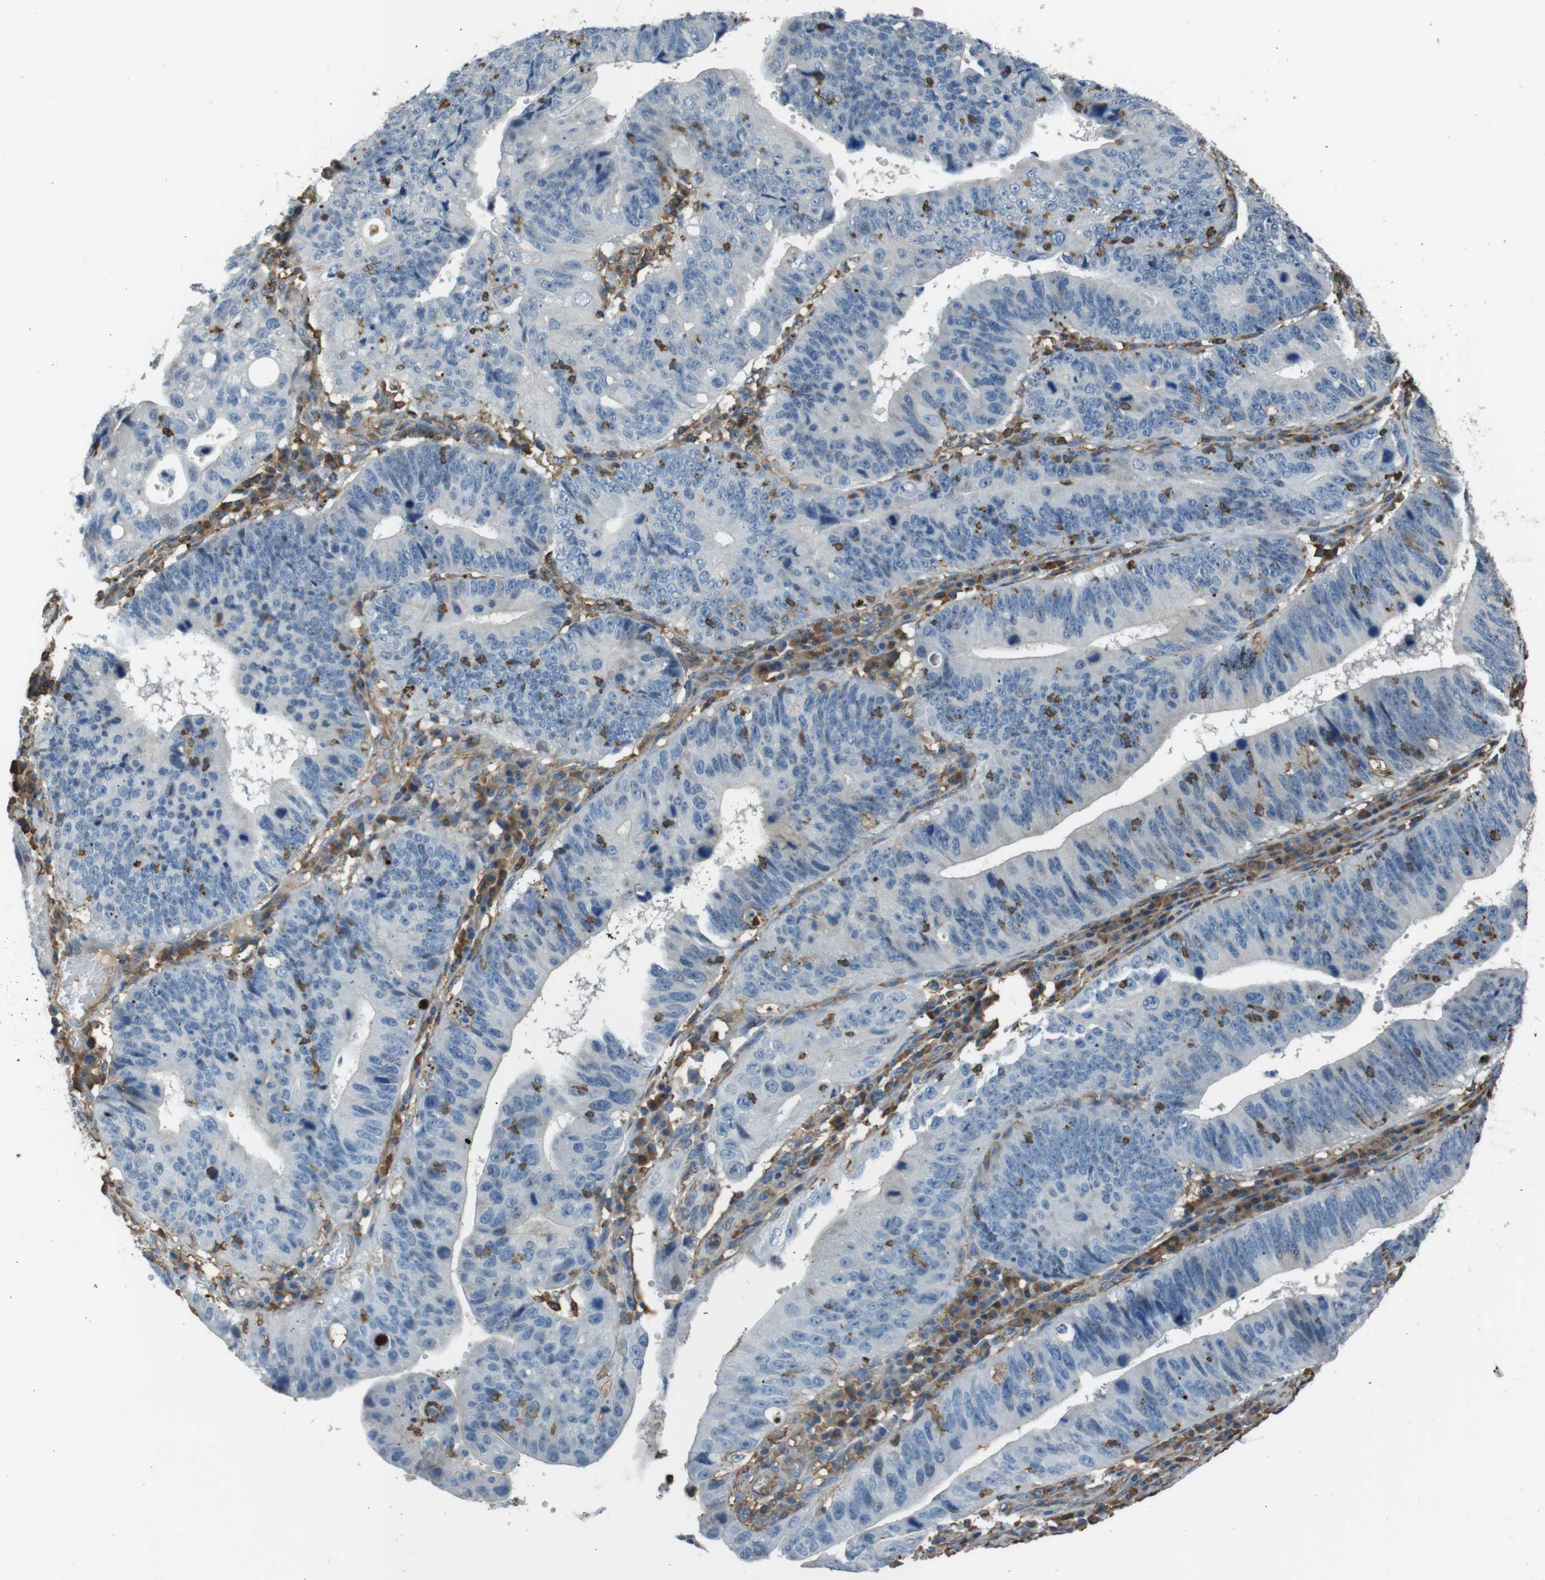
{"staining": {"intensity": "negative", "quantity": "none", "location": "none"}, "tissue": "stomach cancer", "cell_type": "Tumor cells", "image_type": "cancer", "snomed": [{"axis": "morphology", "description": "Adenocarcinoma, NOS"}, {"axis": "topography", "description": "Stomach"}], "caption": "This micrograph is of stomach adenocarcinoma stained with IHC to label a protein in brown with the nuclei are counter-stained blue. There is no positivity in tumor cells.", "gene": "FCAR", "patient": {"sex": "male", "age": 59}}